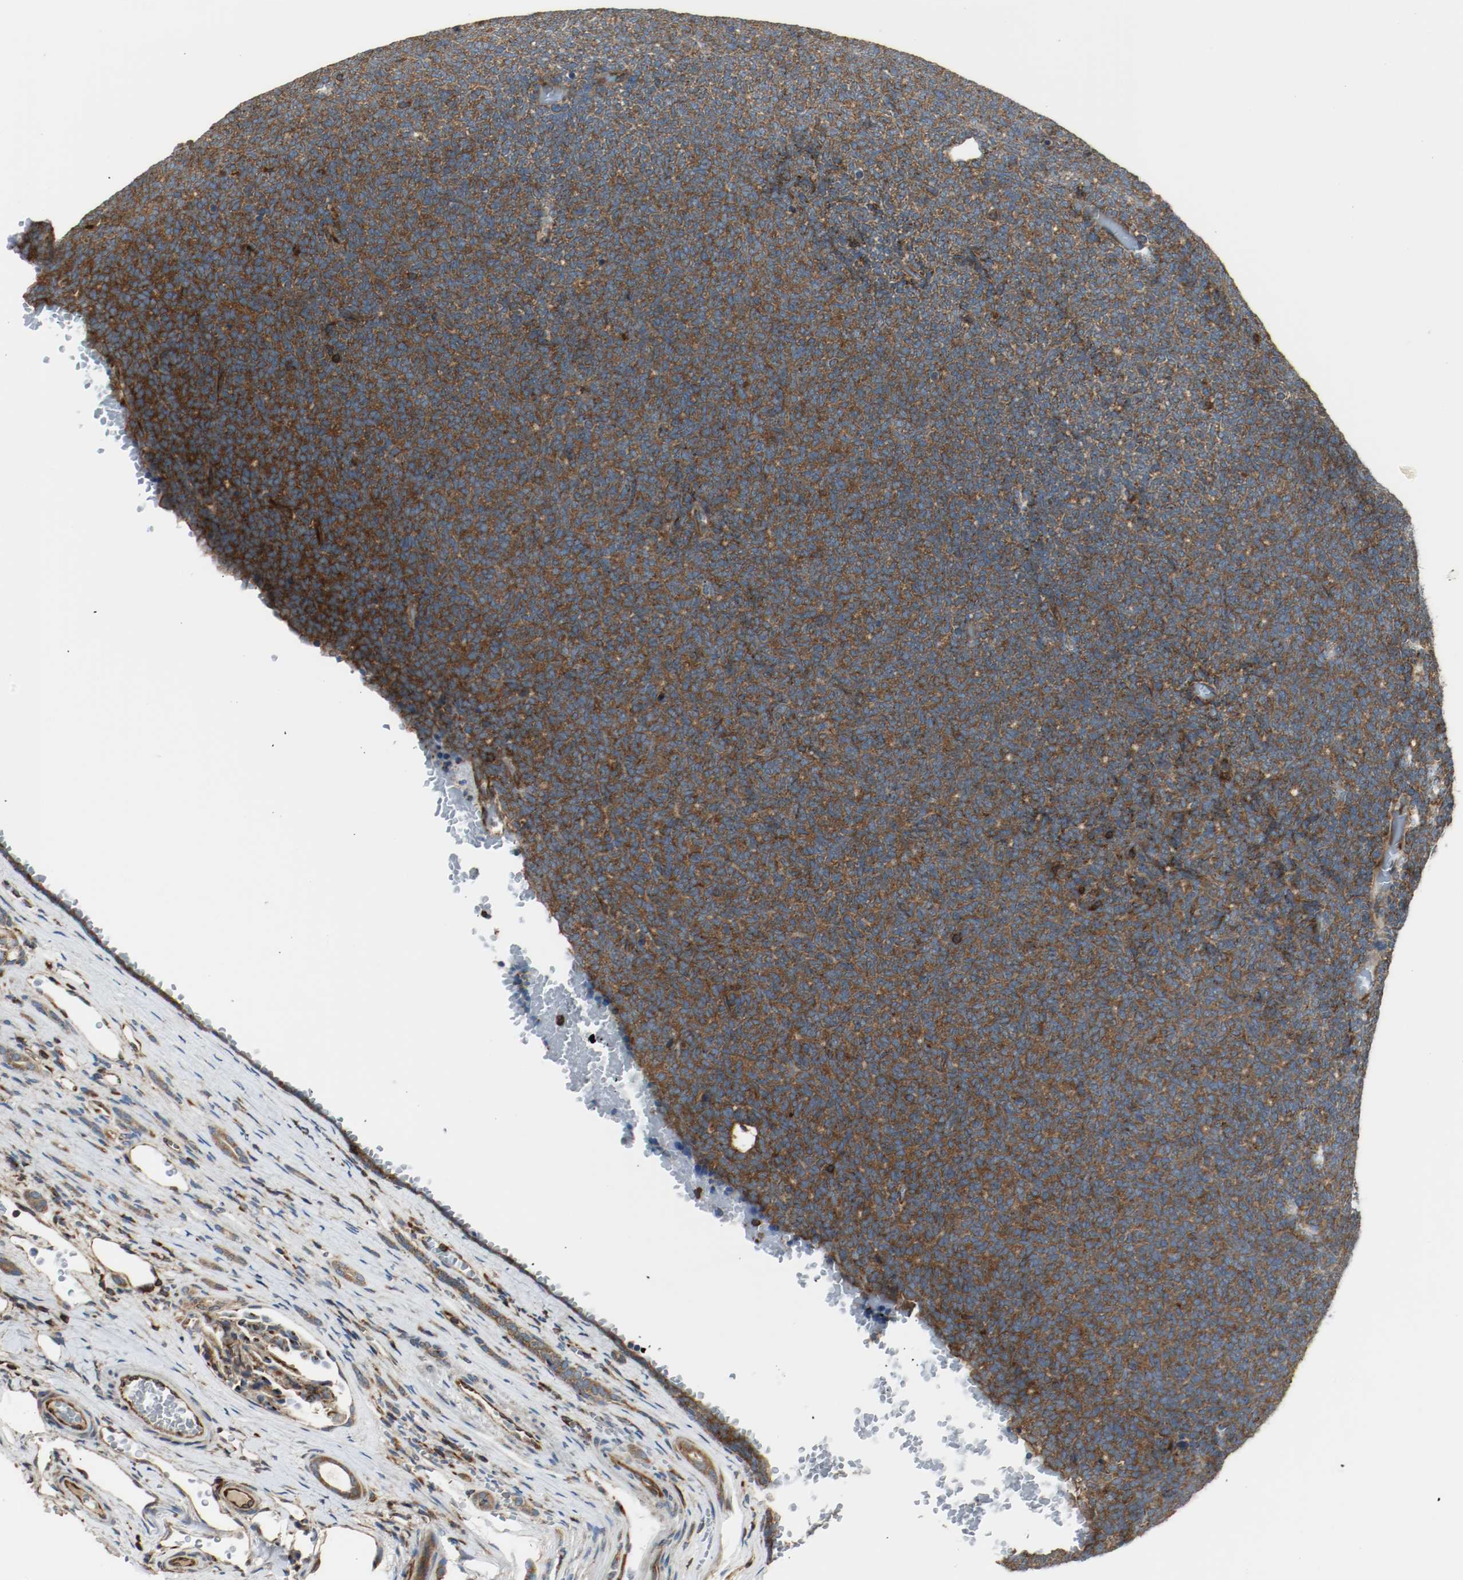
{"staining": {"intensity": "strong", "quantity": ">75%", "location": "cytoplasmic/membranous"}, "tissue": "renal cancer", "cell_type": "Tumor cells", "image_type": "cancer", "snomed": [{"axis": "morphology", "description": "Neoplasm, malignant, NOS"}, {"axis": "topography", "description": "Kidney"}], "caption": "Renal malignant neoplasm tissue exhibits strong cytoplasmic/membranous expression in approximately >75% of tumor cells The protein of interest is stained brown, and the nuclei are stained in blue (DAB IHC with brightfield microscopy, high magnification).", "gene": "PLCG1", "patient": {"sex": "male", "age": 28}}